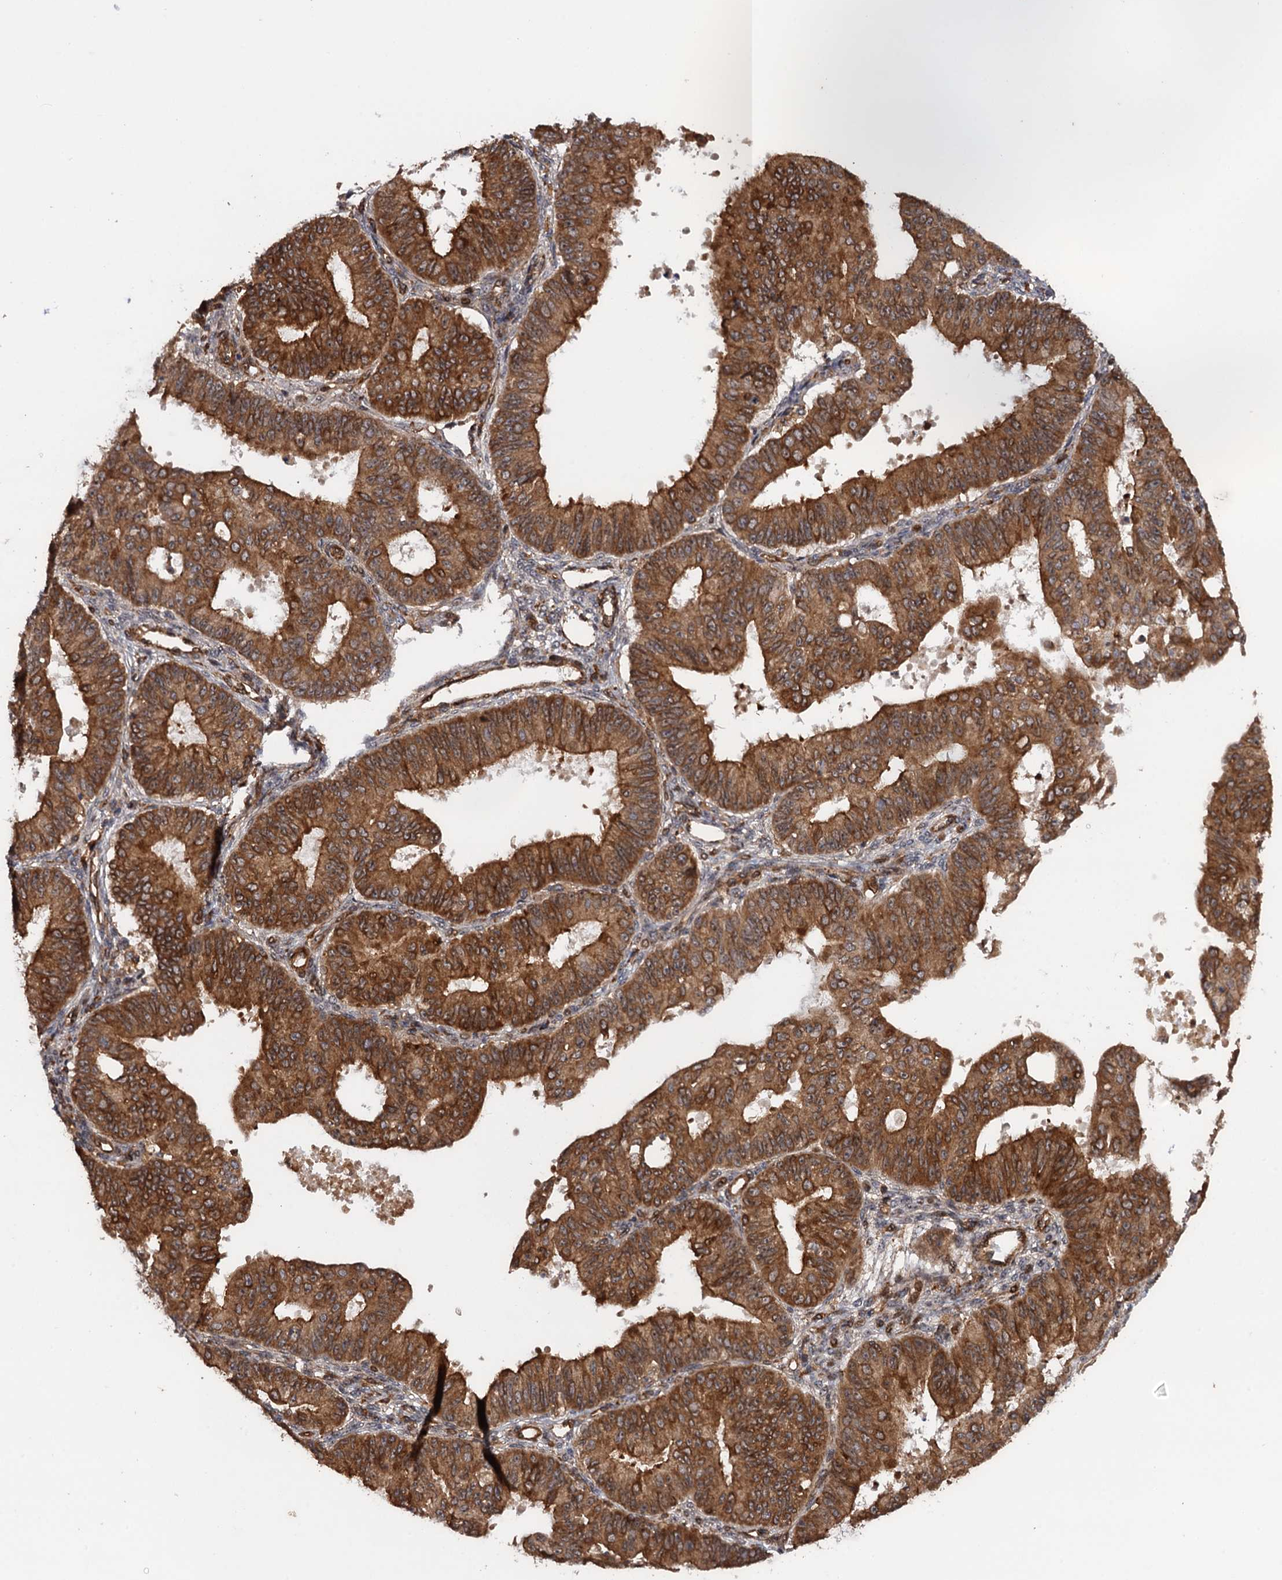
{"staining": {"intensity": "strong", "quantity": ">75%", "location": "cytoplasmic/membranous"}, "tissue": "ovarian cancer", "cell_type": "Tumor cells", "image_type": "cancer", "snomed": [{"axis": "morphology", "description": "Carcinoma, endometroid"}, {"axis": "topography", "description": "Appendix"}, {"axis": "topography", "description": "Ovary"}], "caption": "This histopathology image displays immunohistochemistry staining of ovarian cancer, with high strong cytoplasmic/membranous positivity in approximately >75% of tumor cells.", "gene": "BORA", "patient": {"sex": "female", "age": 42}}